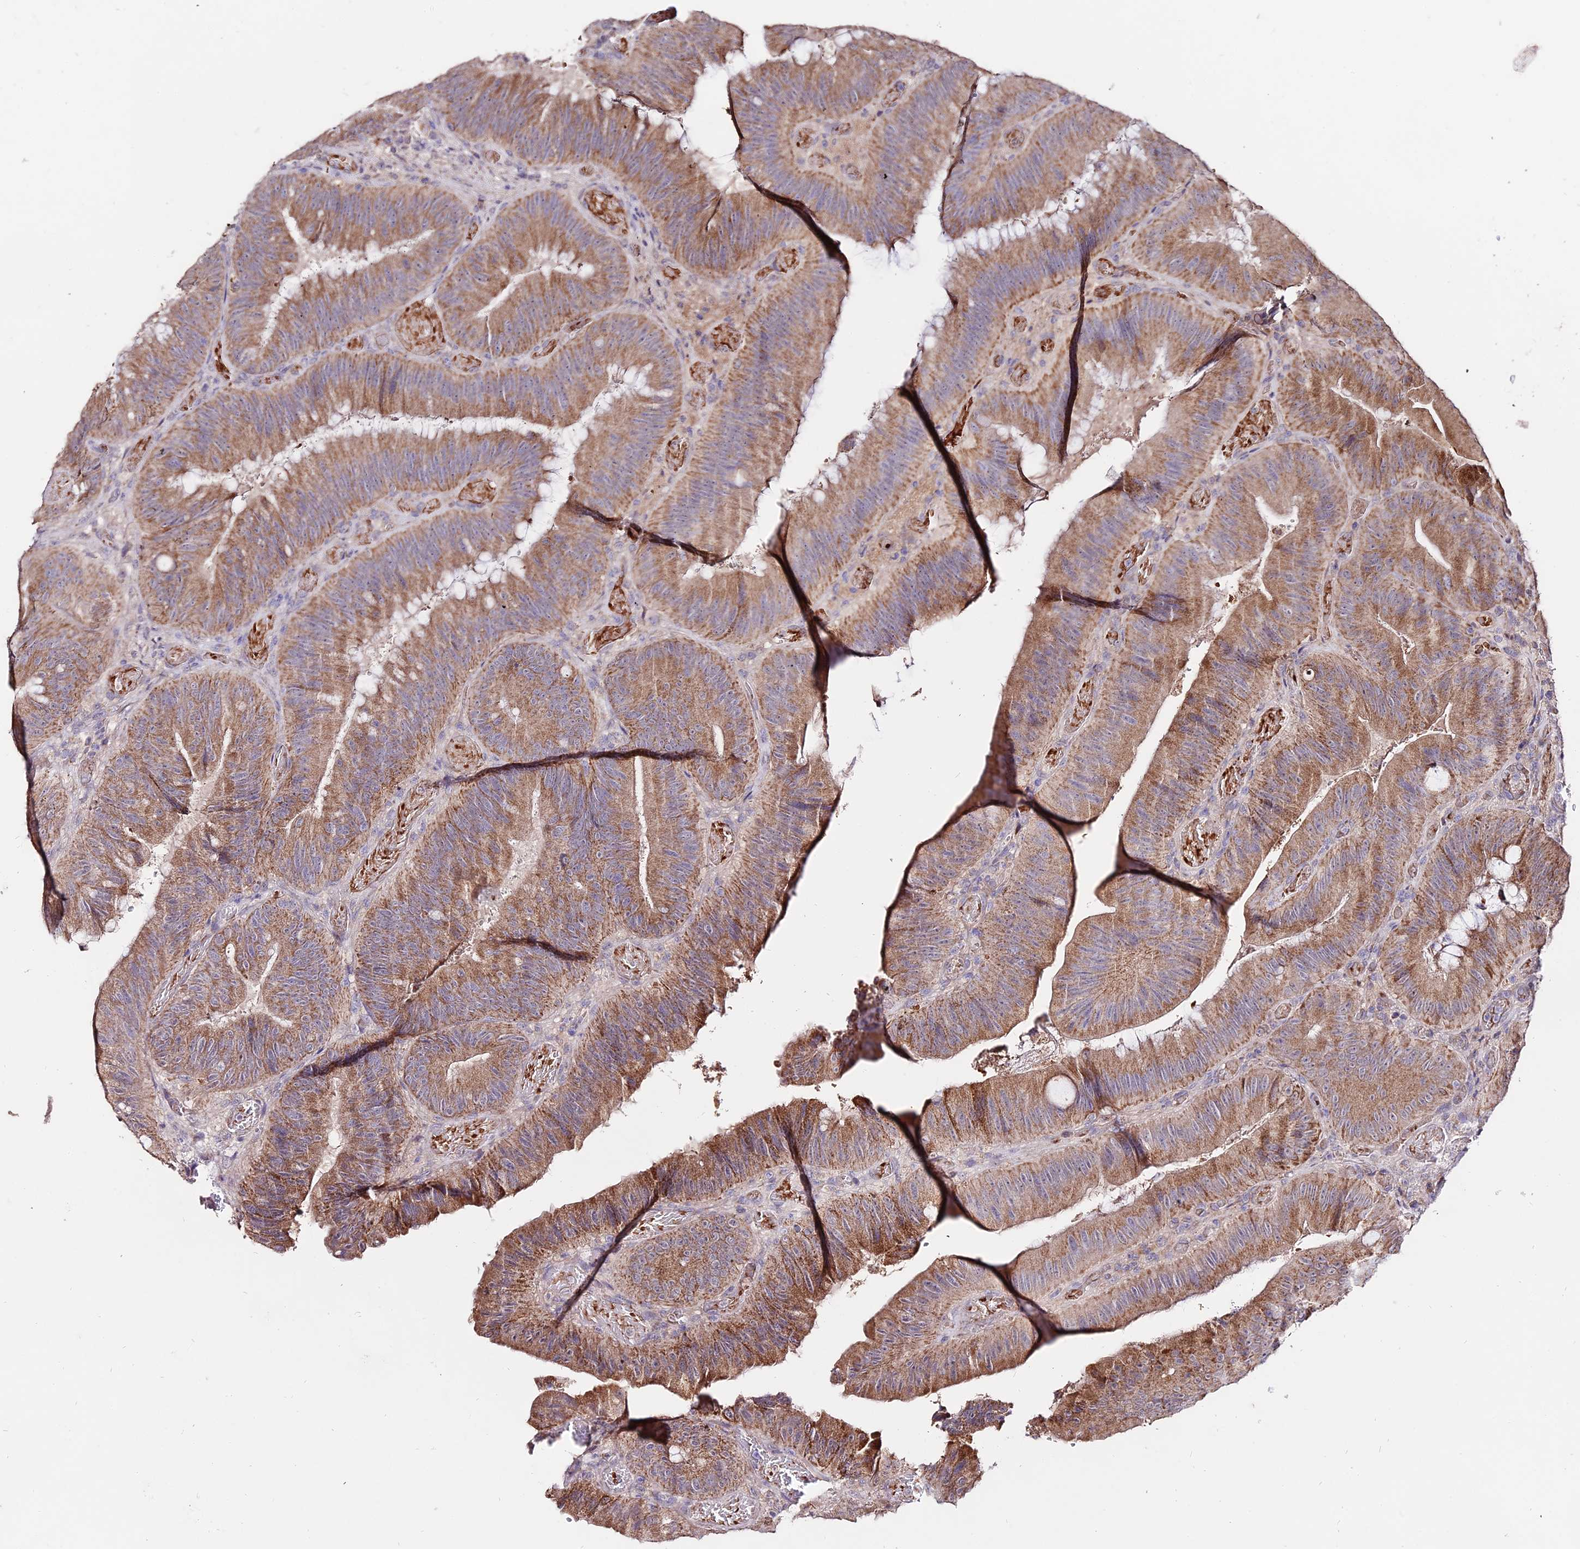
{"staining": {"intensity": "moderate", "quantity": ">75%", "location": "cytoplasmic/membranous"}, "tissue": "colorectal cancer", "cell_type": "Tumor cells", "image_type": "cancer", "snomed": [{"axis": "morphology", "description": "Adenocarcinoma, NOS"}, {"axis": "topography", "description": "Colon"}], "caption": "Protein analysis of colorectal adenocarcinoma tissue shows moderate cytoplasmic/membranous positivity in about >75% of tumor cells.", "gene": "WDR5B", "patient": {"sex": "female", "age": 43}}